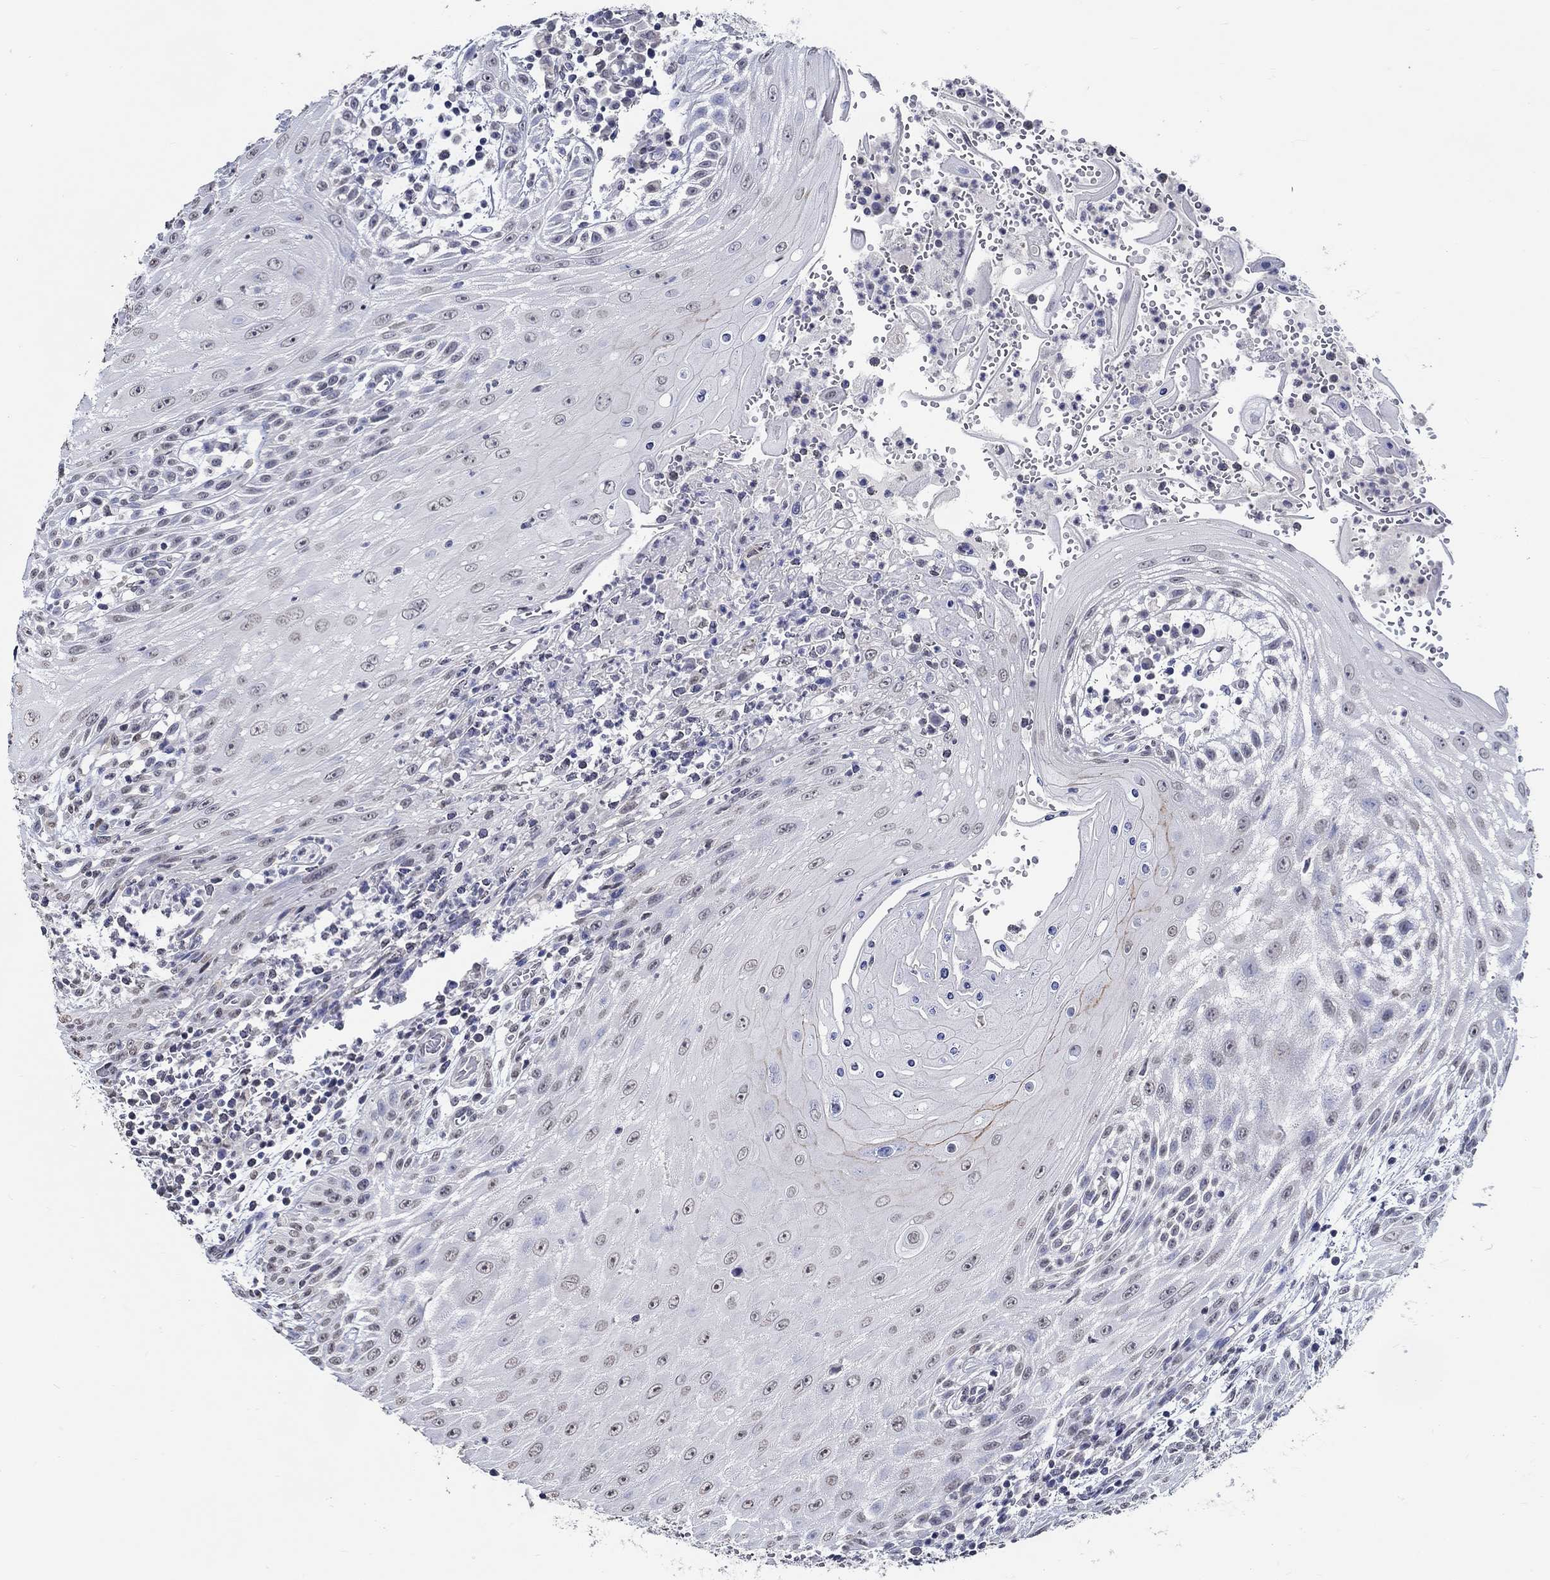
{"staining": {"intensity": "negative", "quantity": "none", "location": "none"}, "tissue": "head and neck cancer", "cell_type": "Tumor cells", "image_type": "cancer", "snomed": [{"axis": "morphology", "description": "Squamous cell carcinoma, NOS"}, {"axis": "topography", "description": "Oral tissue"}, {"axis": "topography", "description": "Head-Neck"}], "caption": "Tumor cells are negative for brown protein staining in head and neck cancer (squamous cell carcinoma).", "gene": "PDE1B", "patient": {"sex": "male", "age": 58}}